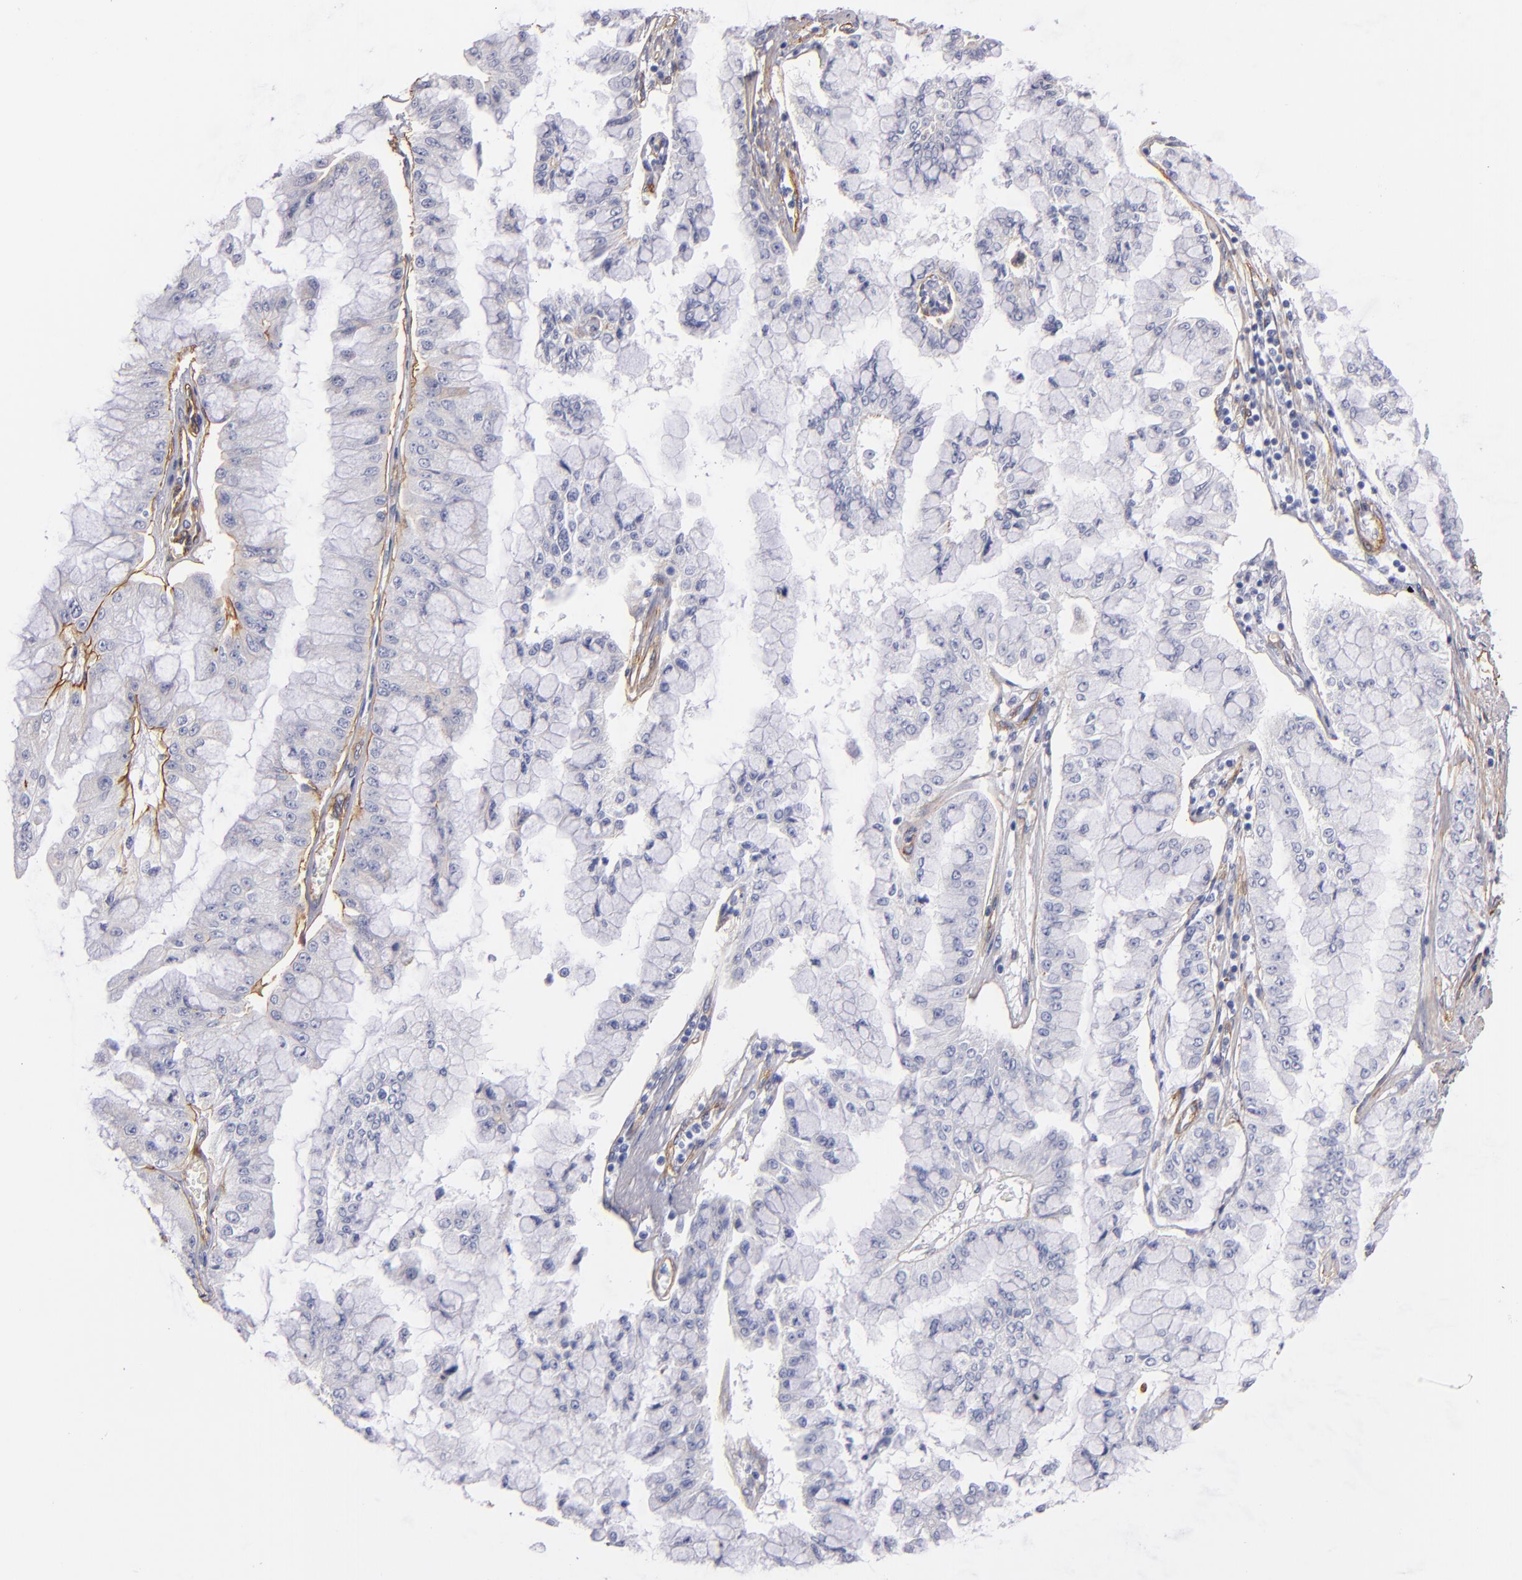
{"staining": {"intensity": "negative", "quantity": "none", "location": "none"}, "tissue": "liver cancer", "cell_type": "Tumor cells", "image_type": "cancer", "snomed": [{"axis": "morphology", "description": "Cholangiocarcinoma"}, {"axis": "topography", "description": "Liver"}], "caption": "This is an immunohistochemistry (IHC) photomicrograph of human liver cancer. There is no positivity in tumor cells.", "gene": "LAMC1", "patient": {"sex": "female", "age": 79}}